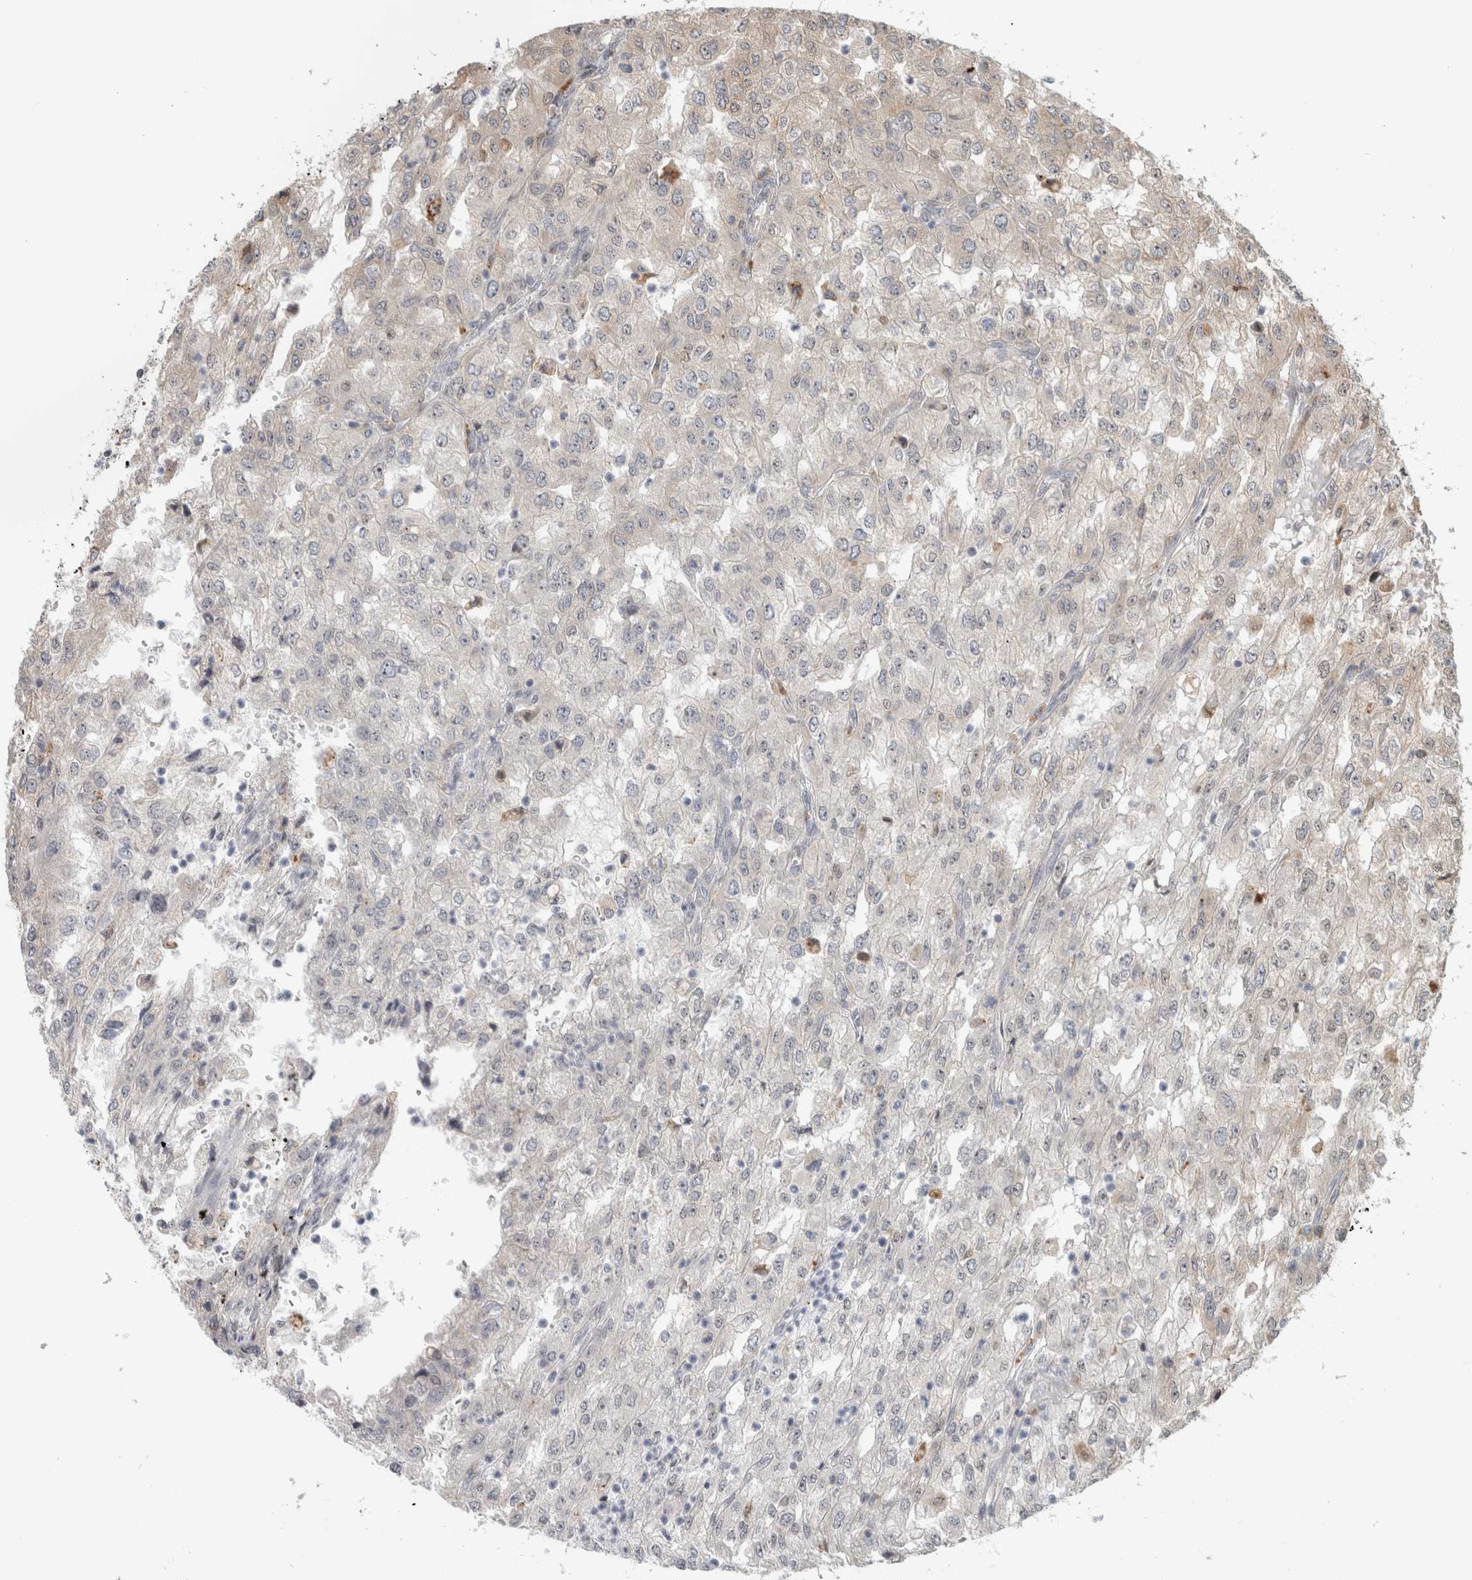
{"staining": {"intensity": "negative", "quantity": "none", "location": "none"}, "tissue": "renal cancer", "cell_type": "Tumor cells", "image_type": "cancer", "snomed": [{"axis": "morphology", "description": "Adenocarcinoma, NOS"}, {"axis": "topography", "description": "Kidney"}], "caption": "Histopathology image shows no protein expression in tumor cells of renal cancer tissue.", "gene": "NAB2", "patient": {"sex": "female", "age": 54}}